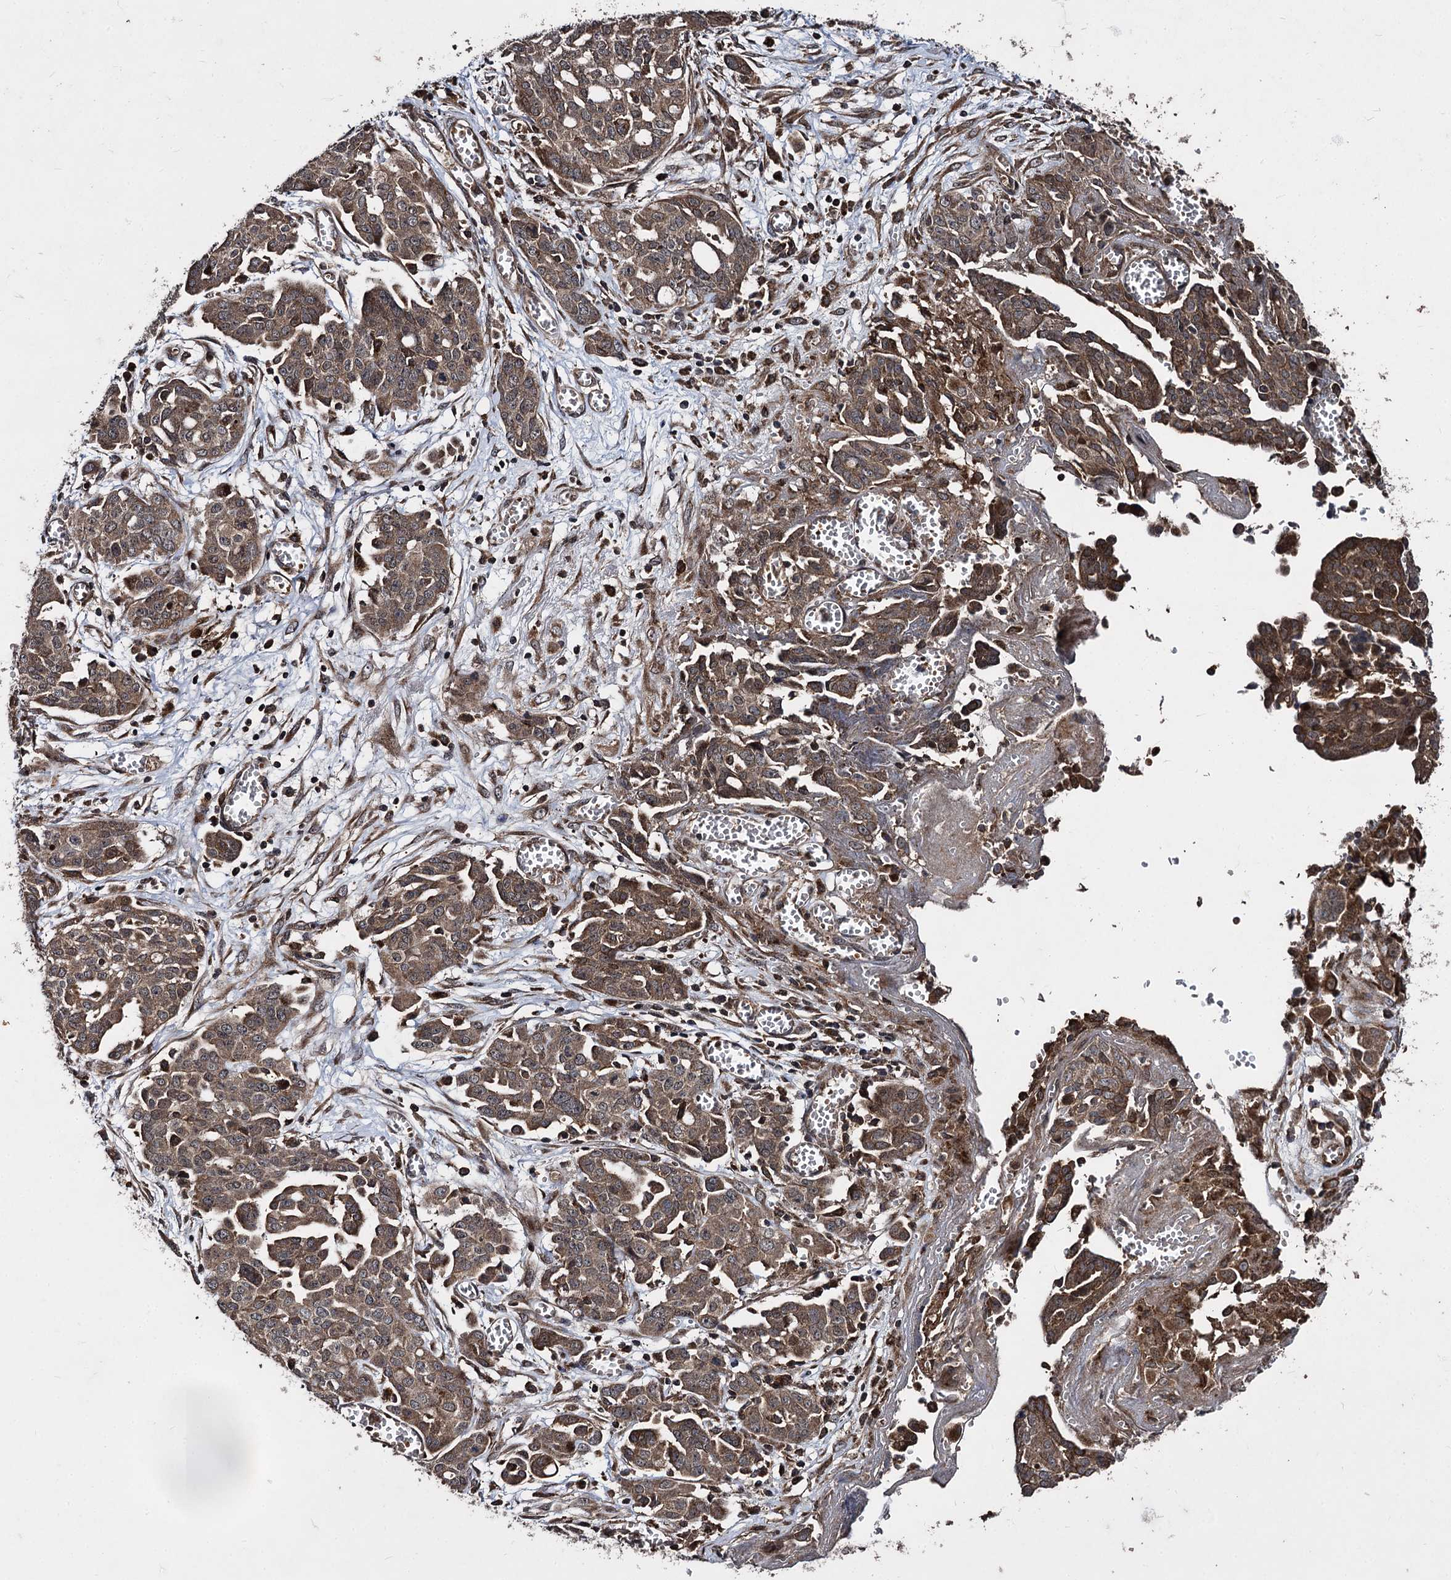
{"staining": {"intensity": "moderate", "quantity": ">75%", "location": "cytoplasmic/membranous"}, "tissue": "ovarian cancer", "cell_type": "Tumor cells", "image_type": "cancer", "snomed": [{"axis": "morphology", "description": "Cystadenocarcinoma, serous, NOS"}, {"axis": "topography", "description": "Soft tissue"}, {"axis": "topography", "description": "Ovary"}], "caption": "Immunohistochemistry (IHC) of ovarian cancer (serous cystadenocarcinoma) displays medium levels of moderate cytoplasmic/membranous expression in approximately >75% of tumor cells.", "gene": "BCL2L2", "patient": {"sex": "female", "age": 57}}